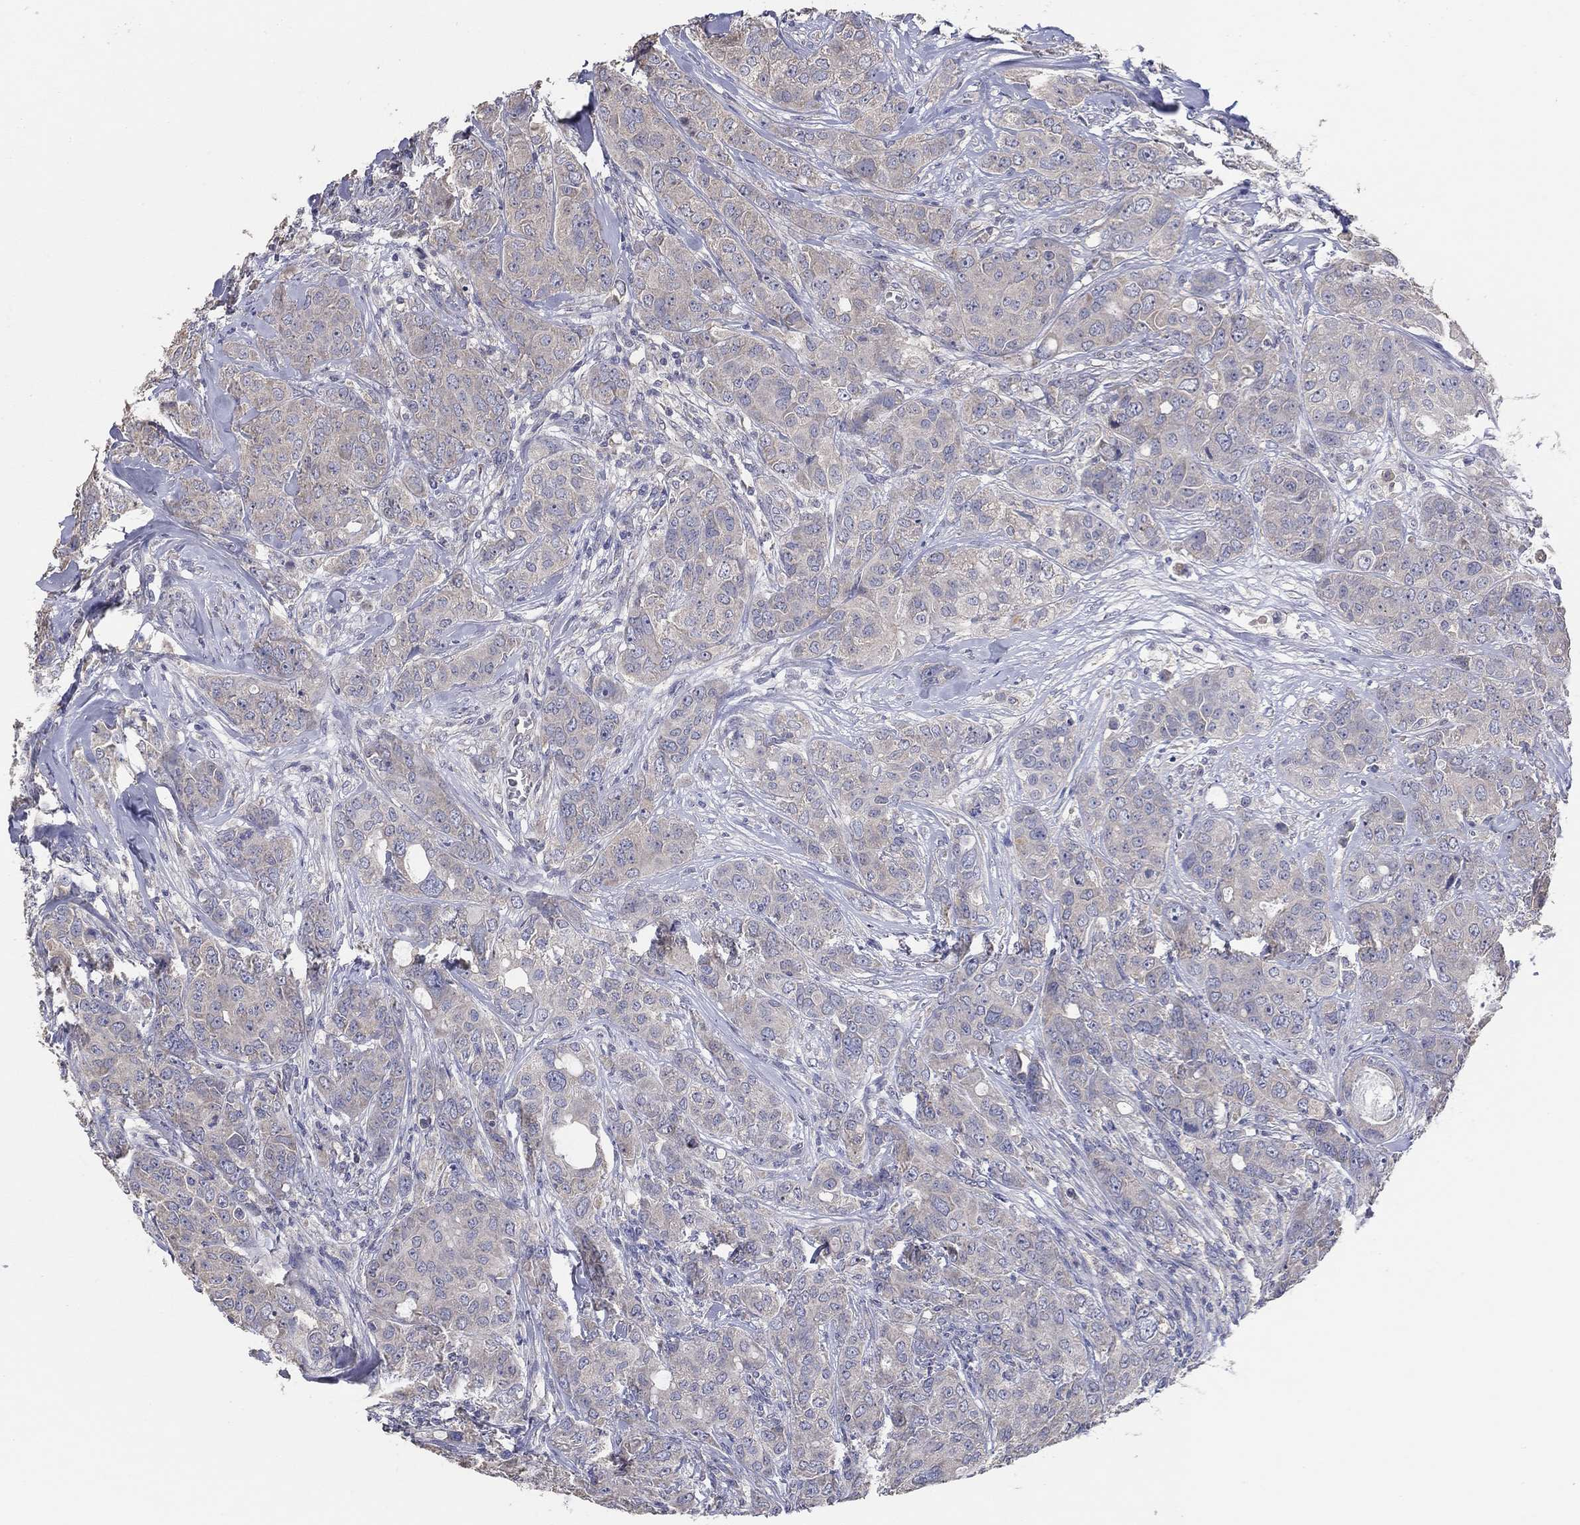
{"staining": {"intensity": "negative", "quantity": "none", "location": "none"}, "tissue": "breast cancer", "cell_type": "Tumor cells", "image_type": "cancer", "snomed": [{"axis": "morphology", "description": "Duct carcinoma"}, {"axis": "topography", "description": "Breast"}], "caption": "Immunohistochemical staining of breast infiltrating ductal carcinoma displays no significant expression in tumor cells. (DAB IHC, high magnification).", "gene": "DOCK3", "patient": {"sex": "female", "age": 43}}